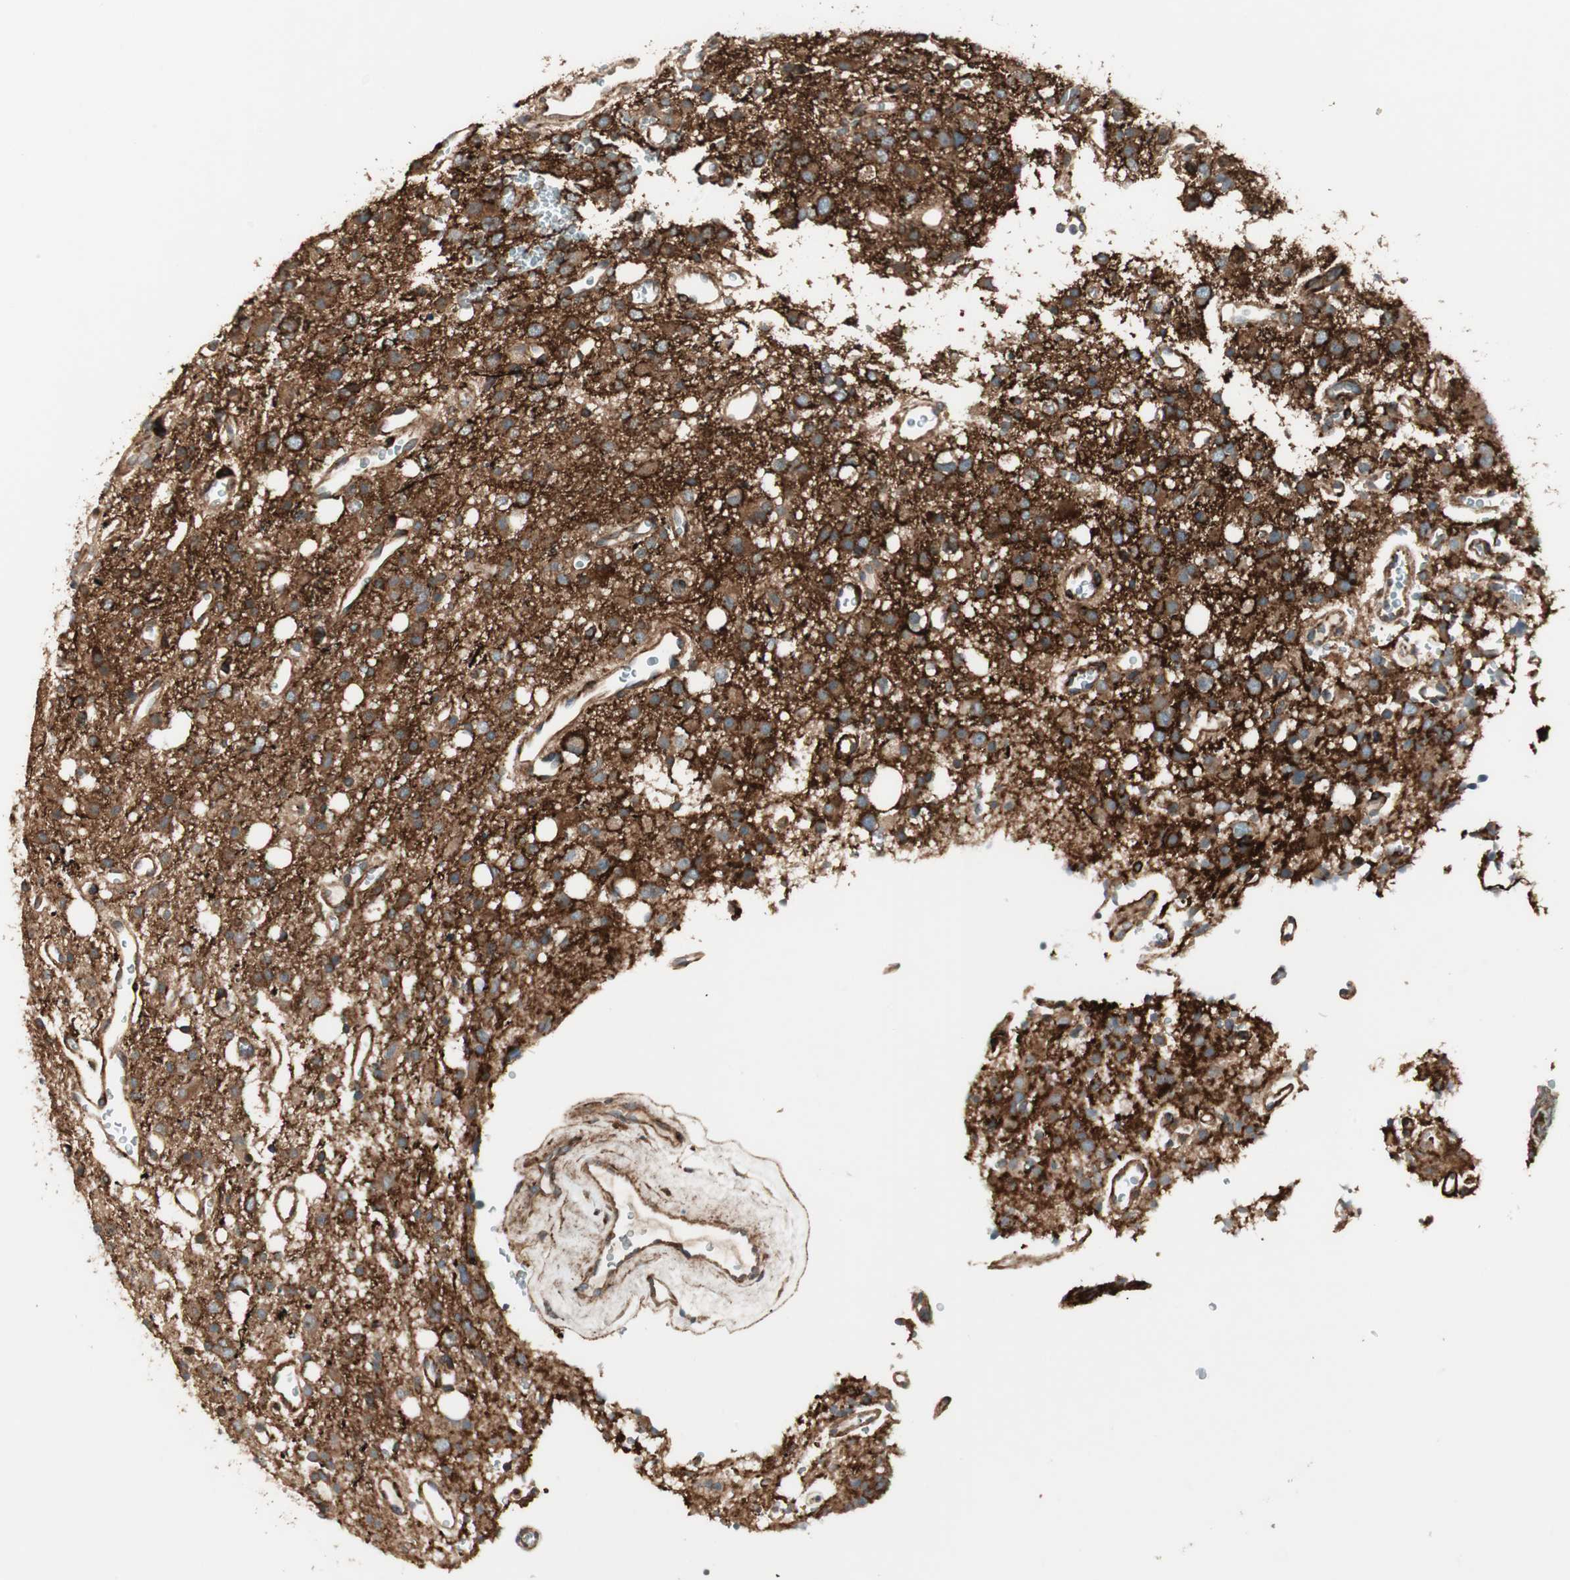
{"staining": {"intensity": "weak", "quantity": ">75%", "location": "cytoplasmic/membranous"}, "tissue": "glioma", "cell_type": "Tumor cells", "image_type": "cancer", "snomed": [{"axis": "morphology", "description": "Glioma, malignant, High grade"}, {"axis": "topography", "description": "Brain"}], "caption": "A photomicrograph of glioma stained for a protein reveals weak cytoplasmic/membranous brown staining in tumor cells.", "gene": "PPP2R5E", "patient": {"sex": "male", "age": 47}}